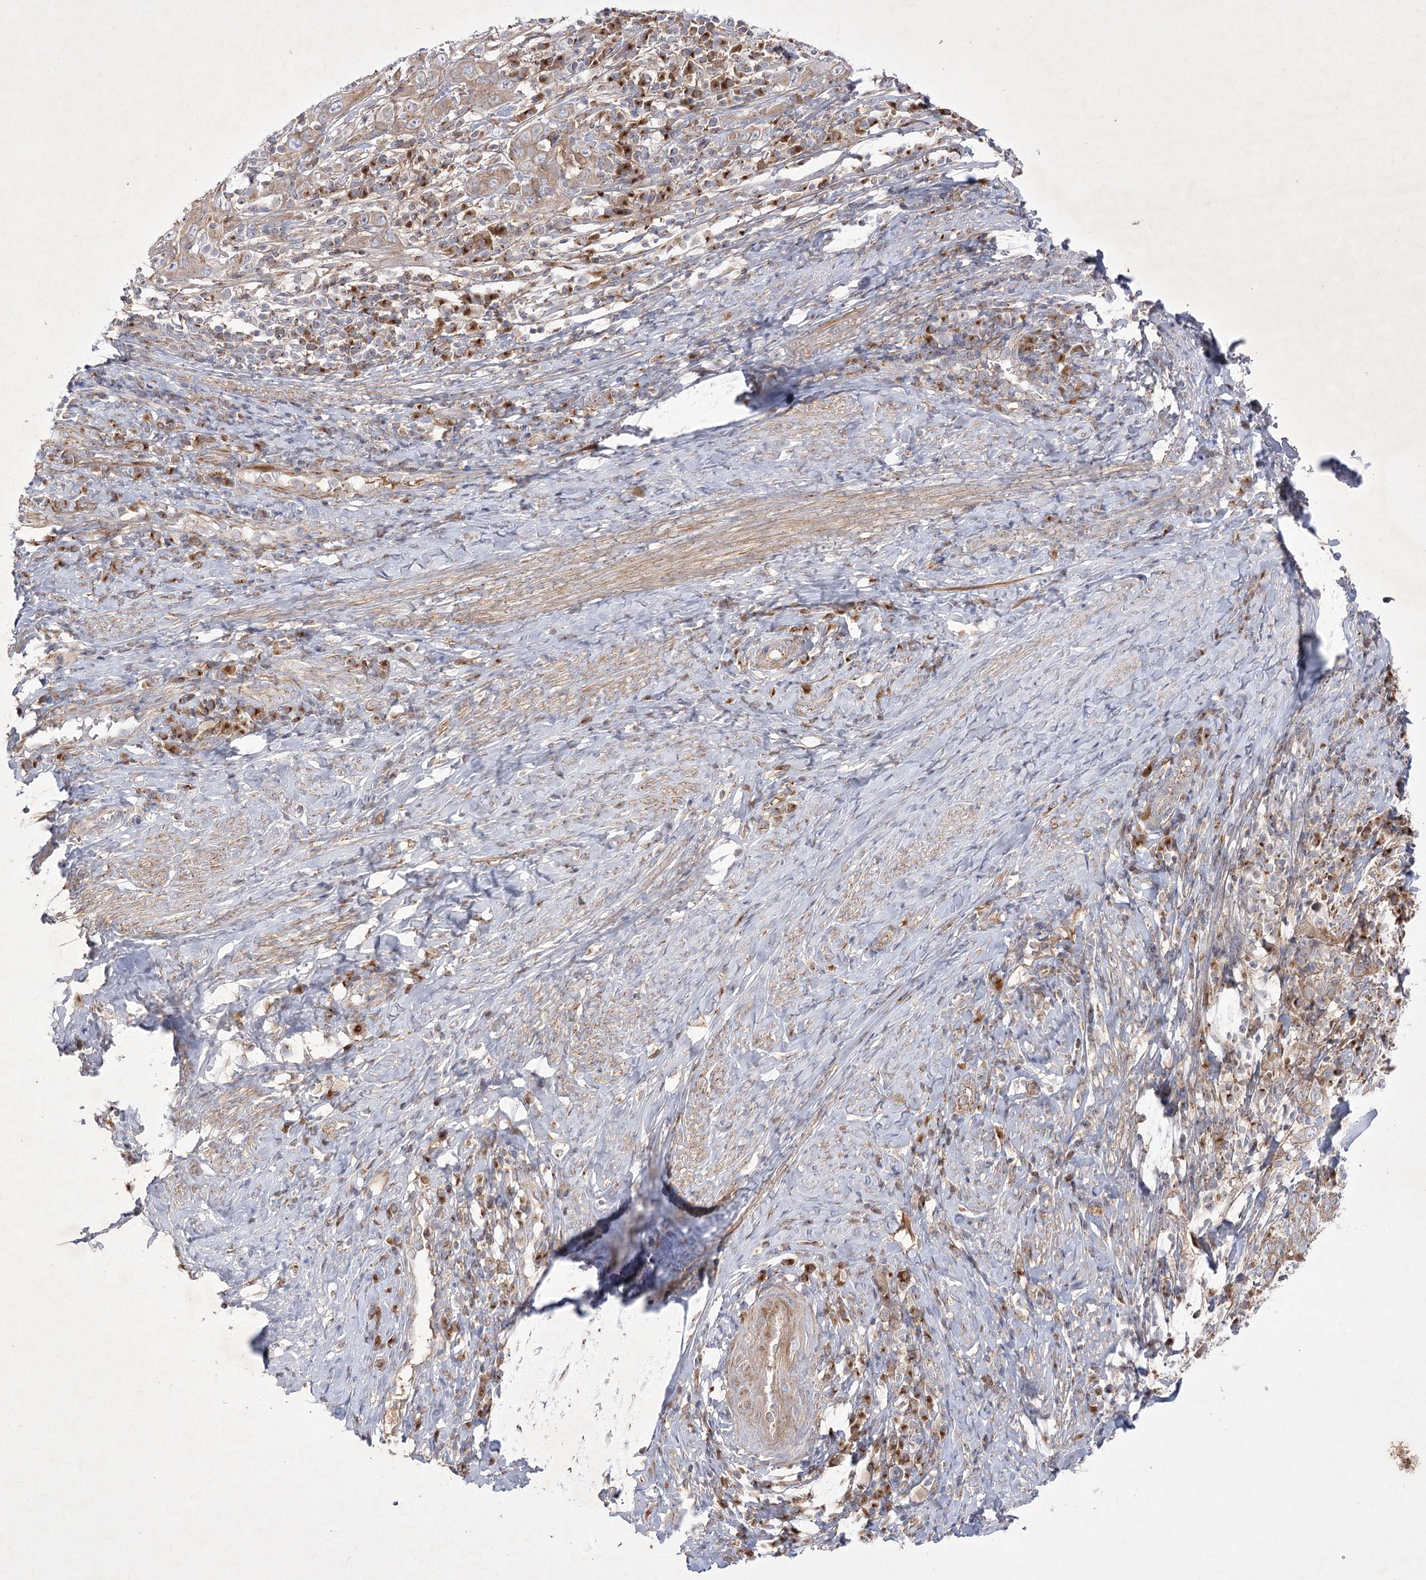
{"staining": {"intensity": "weak", "quantity": ">75%", "location": "cytoplasmic/membranous"}, "tissue": "cervical cancer", "cell_type": "Tumor cells", "image_type": "cancer", "snomed": [{"axis": "morphology", "description": "Squamous cell carcinoma, NOS"}, {"axis": "topography", "description": "Cervix"}], "caption": "A high-resolution image shows IHC staining of squamous cell carcinoma (cervical), which displays weak cytoplasmic/membranous staining in approximately >75% of tumor cells. The staining is performed using DAB (3,3'-diaminobenzidine) brown chromogen to label protein expression. The nuclei are counter-stained blue using hematoxylin.", "gene": "GBF1", "patient": {"sex": "female", "age": 46}}